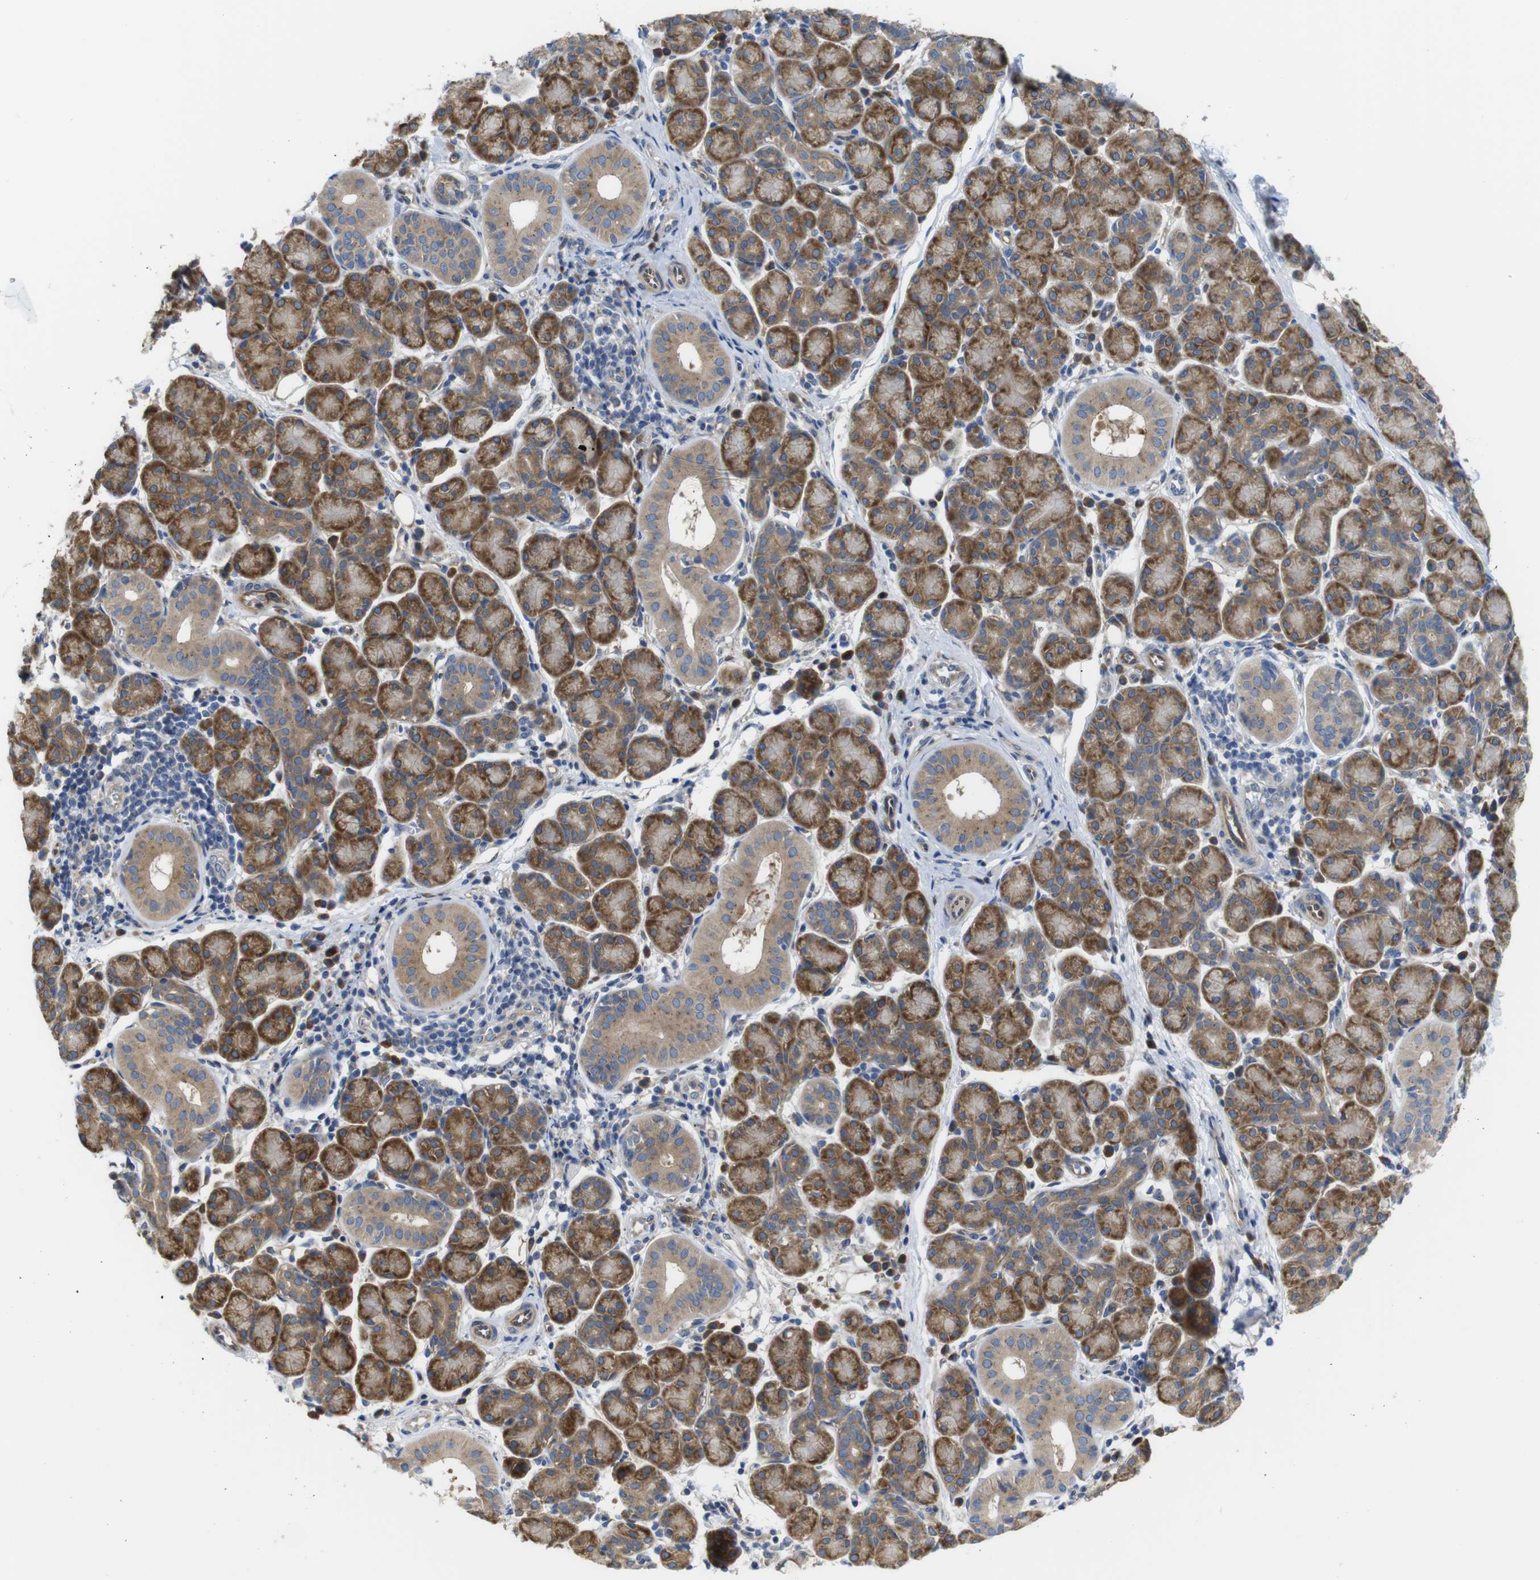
{"staining": {"intensity": "moderate", "quantity": ">75%", "location": "cytoplasmic/membranous"}, "tissue": "salivary gland", "cell_type": "Glandular cells", "image_type": "normal", "snomed": [{"axis": "morphology", "description": "Normal tissue, NOS"}, {"axis": "morphology", "description": "Inflammation, NOS"}, {"axis": "topography", "description": "Lymph node"}, {"axis": "topography", "description": "Salivary gland"}], "caption": "DAB (3,3'-diaminobenzidine) immunohistochemical staining of benign salivary gland reveals moderate cytoplasmic/membranous protein positivity in about >75% of glandular cells.", "gene": "DDRGK1", "patient": {"sex": "male", "age": 3}}